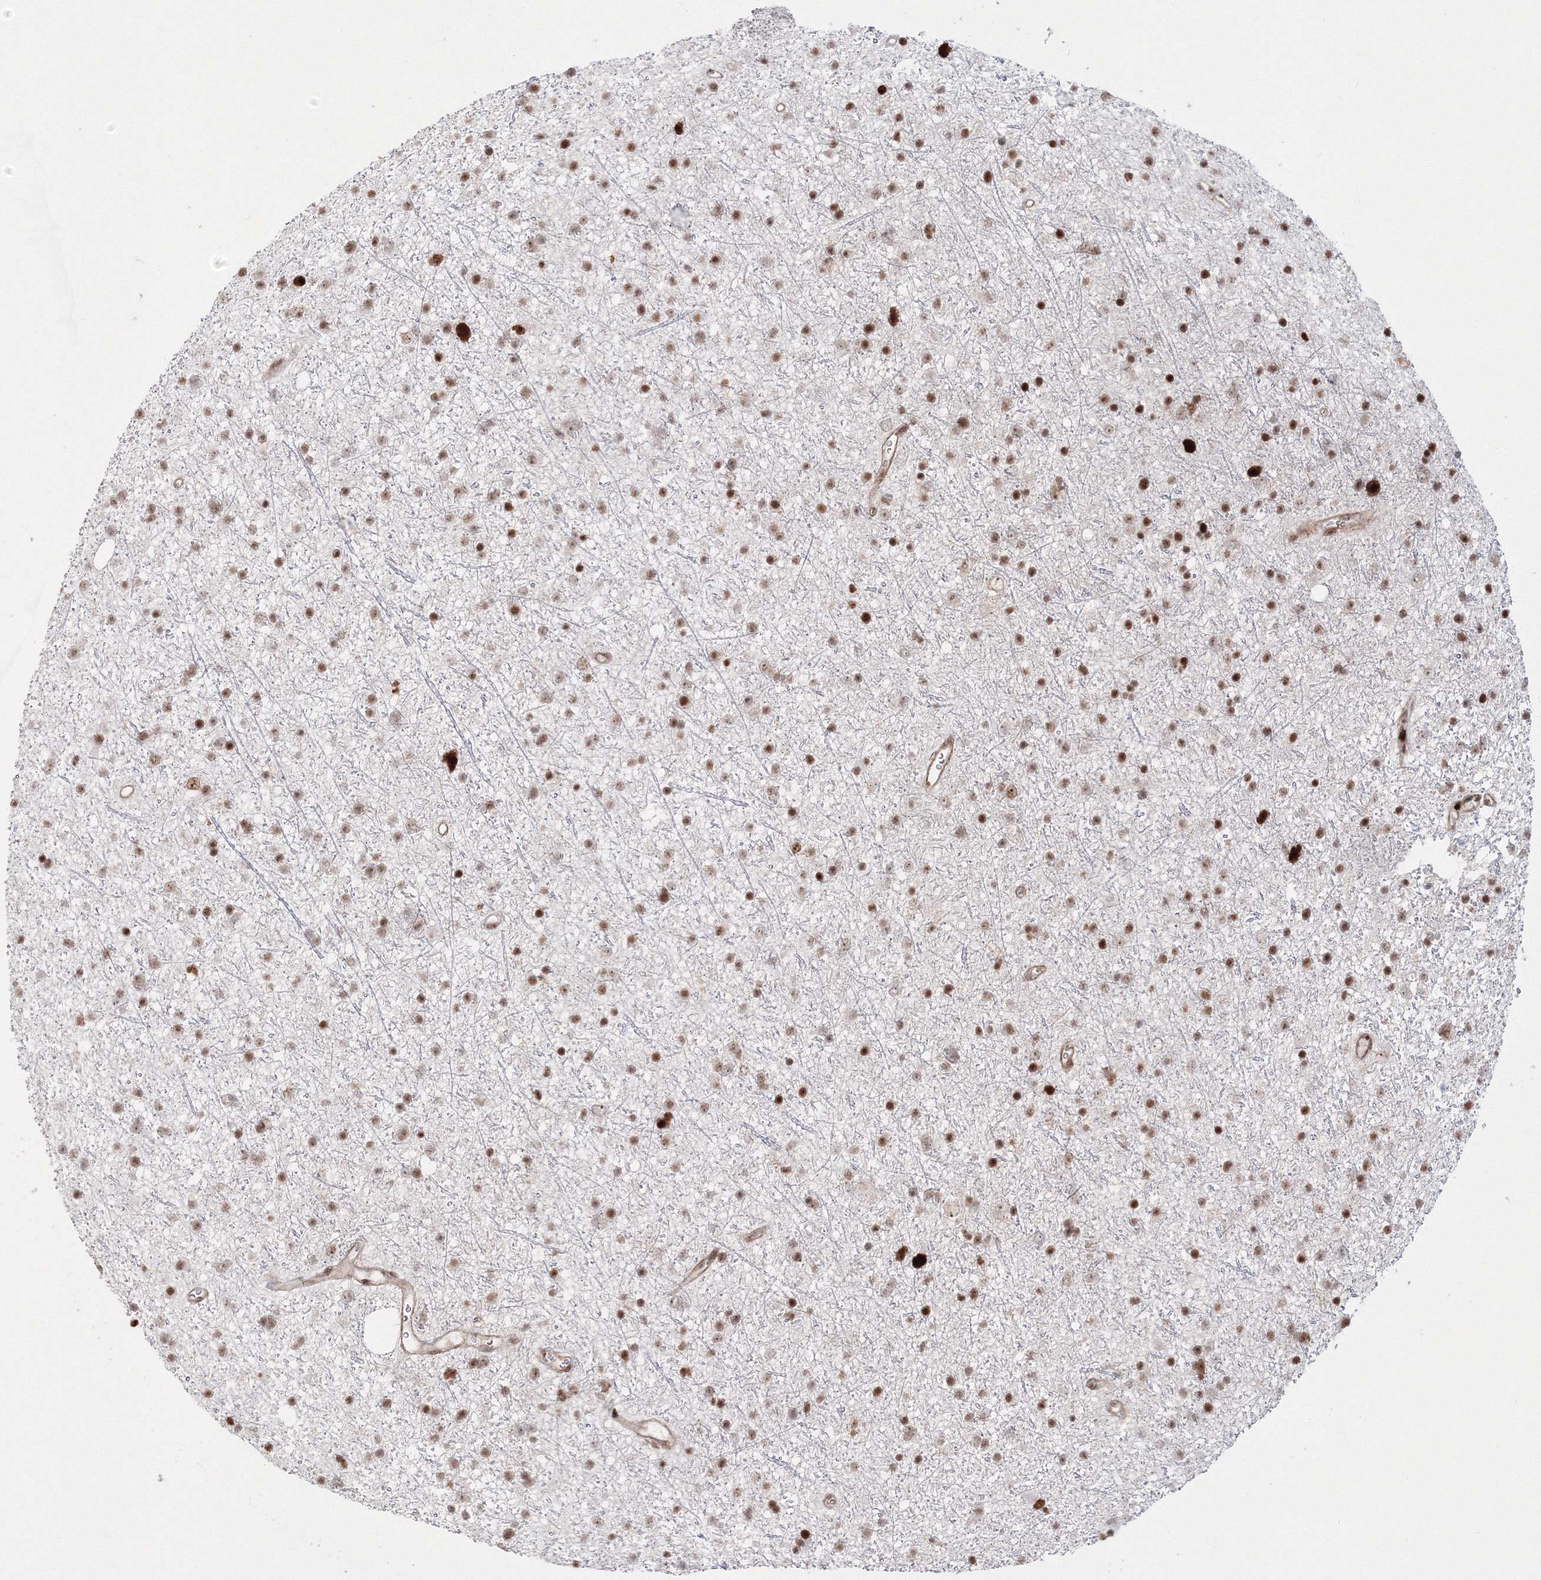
{"staining": {"intensity": "moderate", "quantity": ">75%", "location": "nuclear"}, "tissue": "glioma", "cell_type": "Tumor cells", "image_type": "cancer", "snomed": [{"axis": "morphology", "description": "Glioma, malignant, Low grade"}, {"axis": "topography", "description": "Cerebral cortex"}], "caption": "Moderate nuclear protein staining is identified in approximately >75% of tumor cells in glioma. Nuclei are stained in blue.", "gene": "LIG1", "patient": {"sex": "female", "age": 39}}